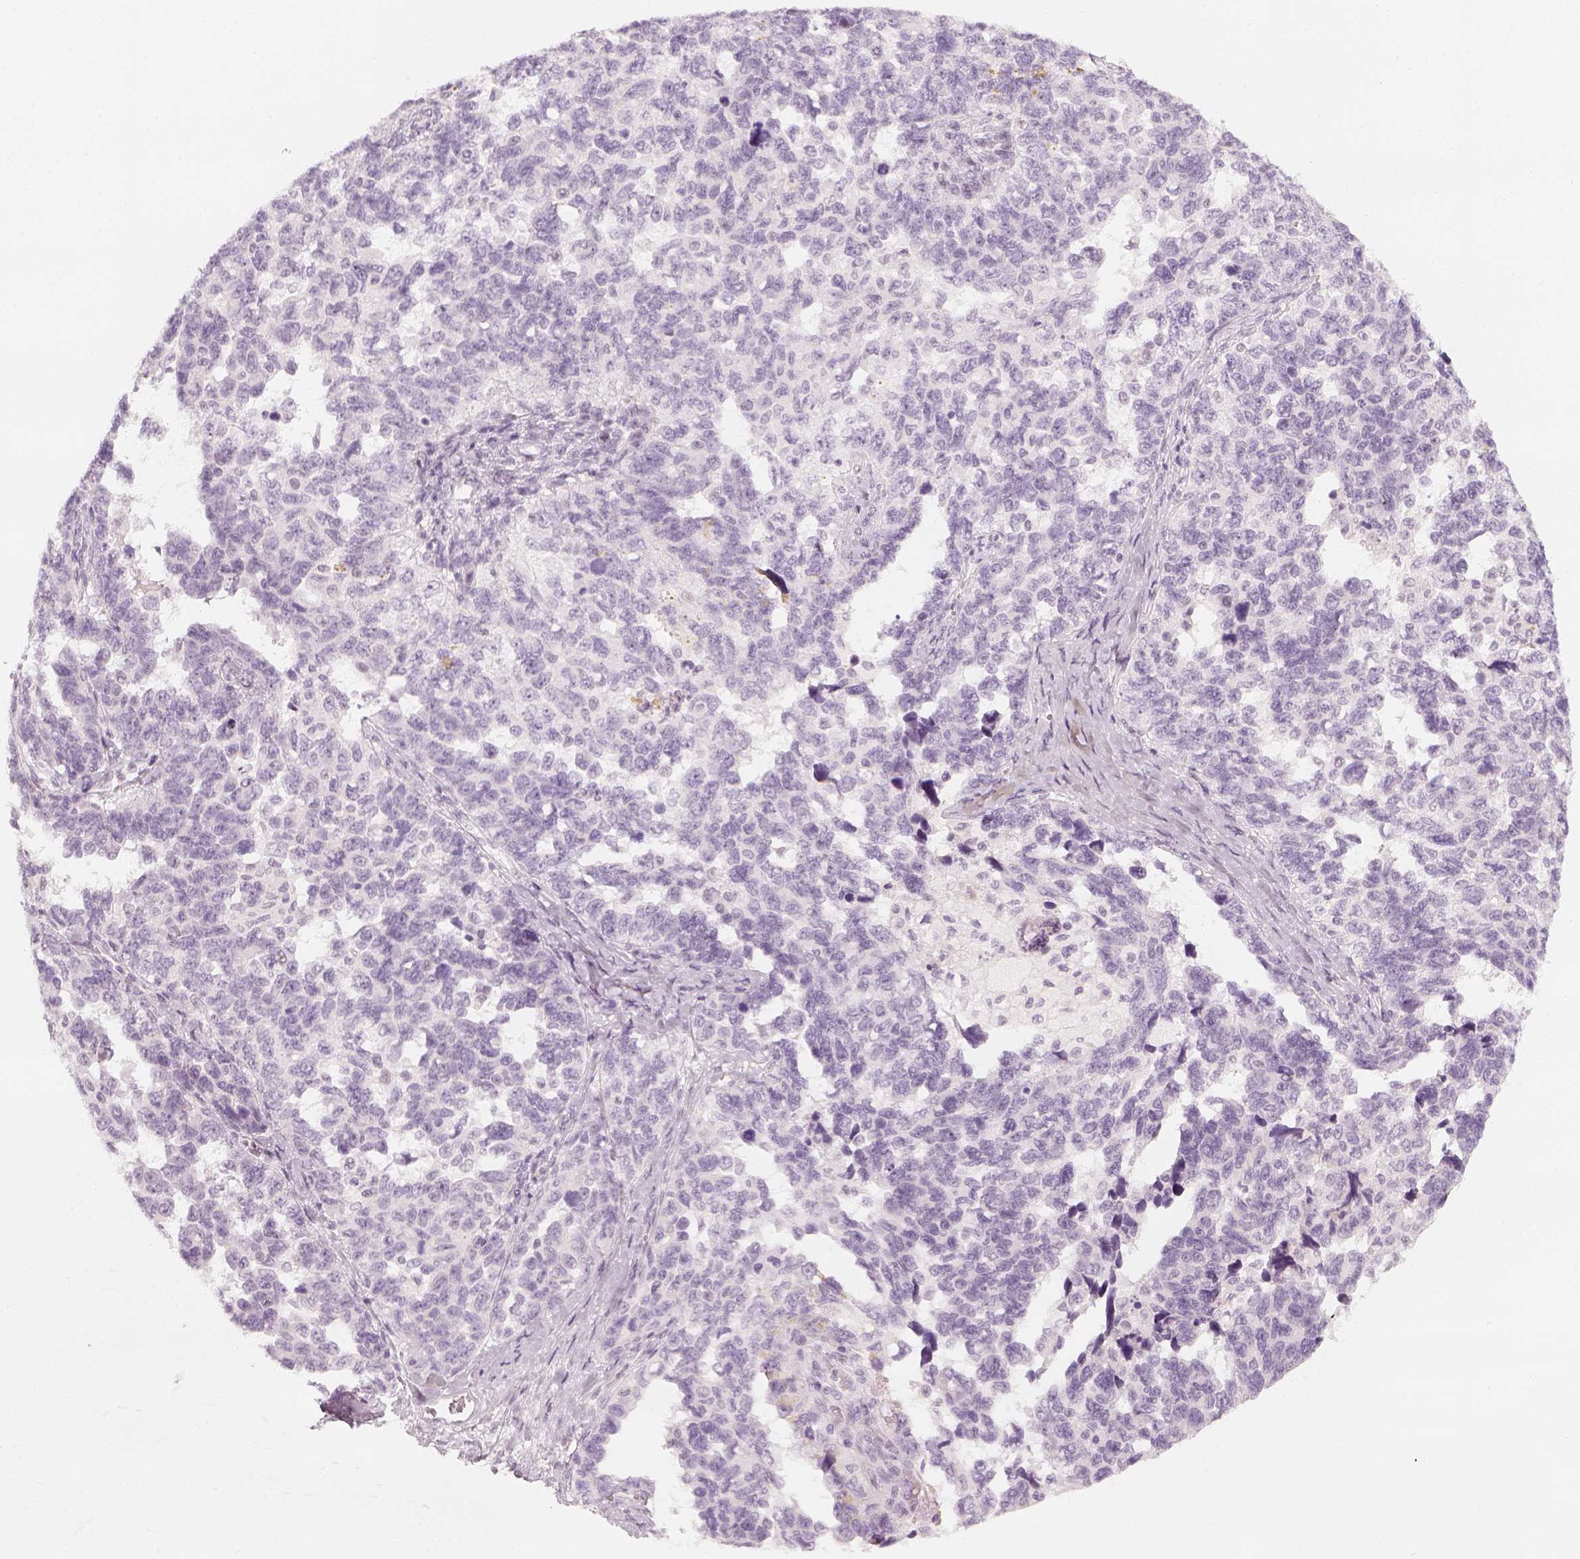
{"staining": {"intensity": "negative", "quantity": "none", "location": "none"}, "tissue": "ovarian cancer", "cell_type": "Tumor cells", "image_type": "cancer", "snomed": [{"axis": "morphology", "description": "Cystadenocarcinoma, serous, NOS"}, {"axis": "topography", "description": "Ovary"}], "caption": "There is no significant staining in tumor cells of ovarian cancer. (Immunohistochemistry (ihc), brightfield microscopy, high magnification).", "gene": "KRTAP2-1", "patient": {"sex": "female", "age": 69}}